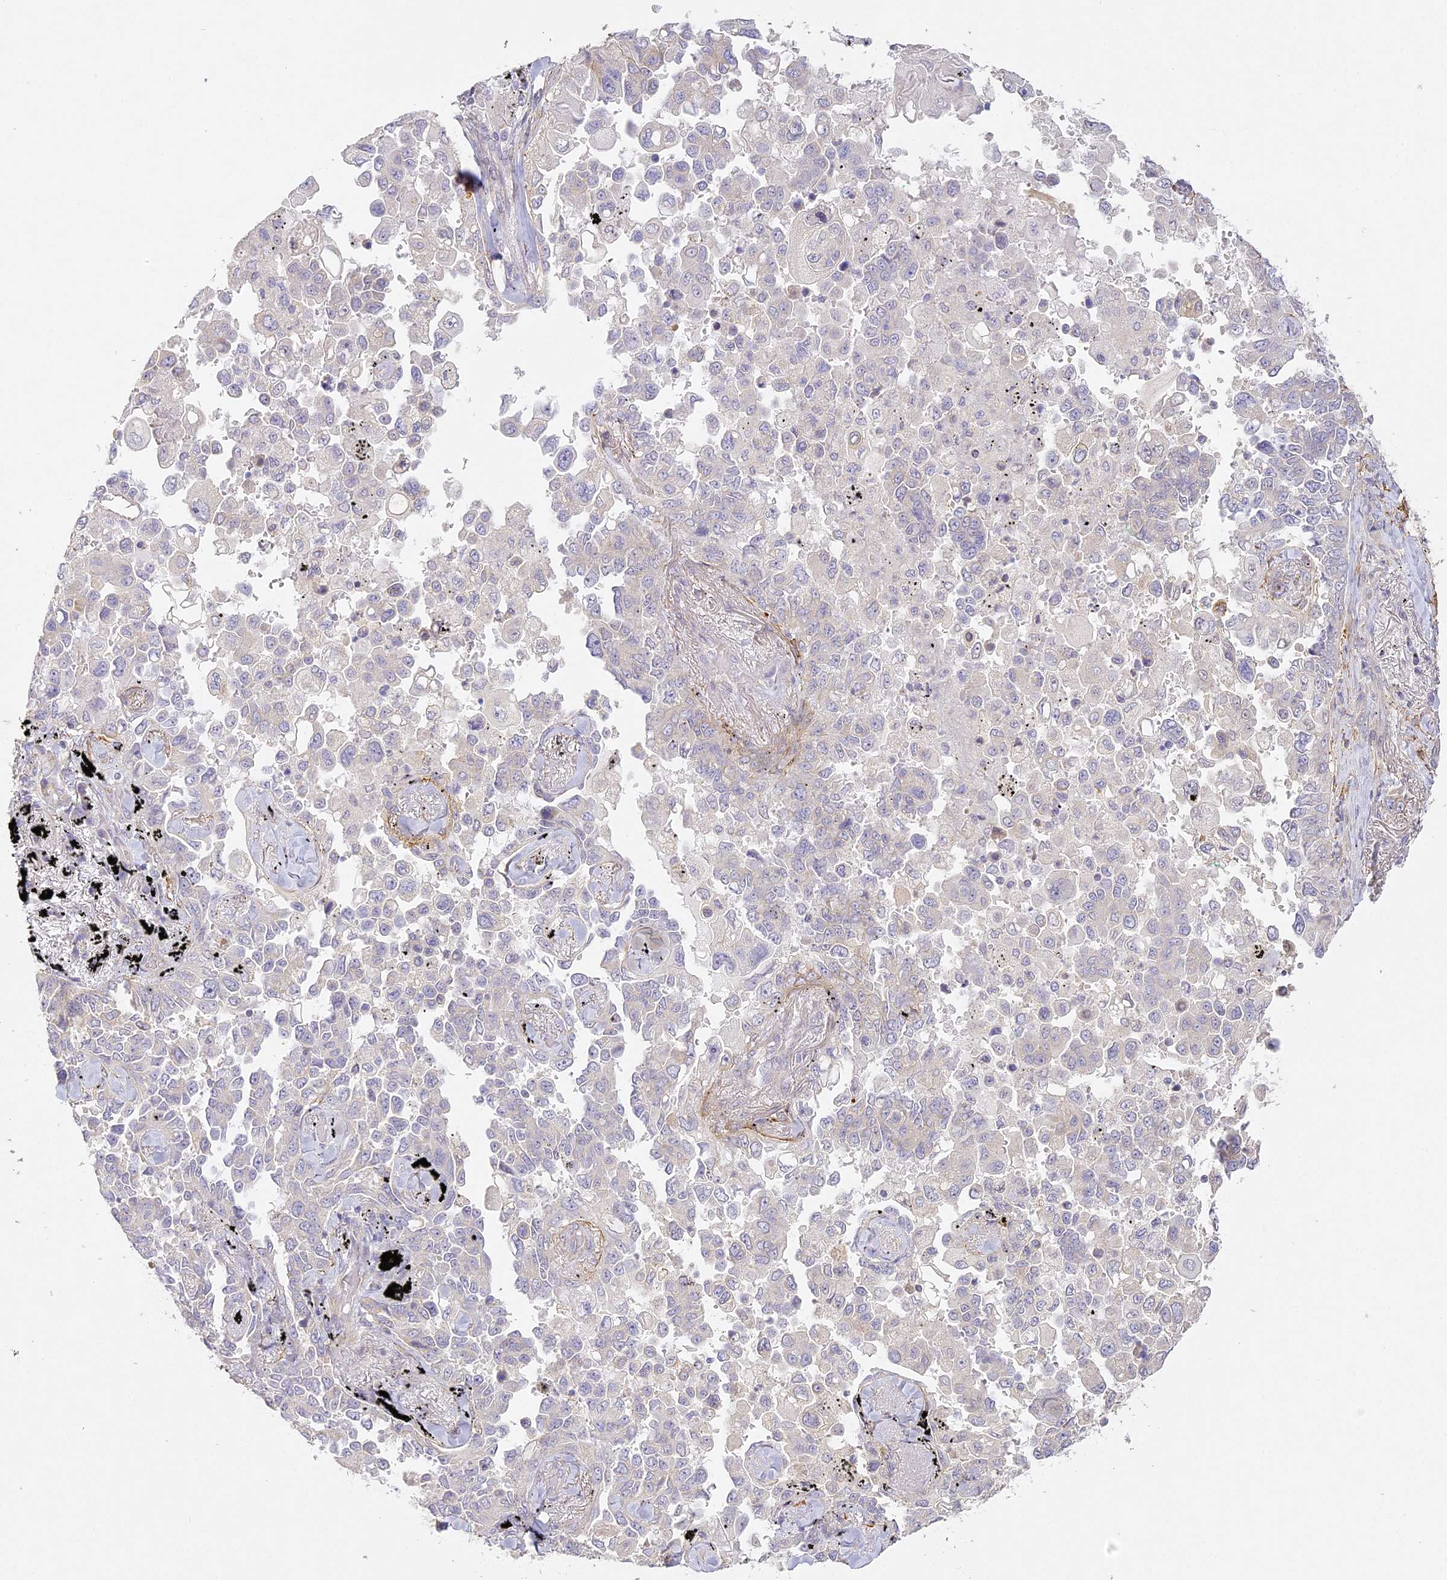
{"staining": {"intensity": "negative", "quantity": "none", "location": "none"}, "tissue": "lung cancer", "cell_type": "Tumor cells", "image_type": "cancer", "snomed": [{"axis": "morphology", "description": "Adenocarcinoma, NOS"}, {"axis": "topography", "description": "Lung"}], "caption": "Immunohistochemistry (IHC) of adenocarcinoma (lung) displays no positivity in tumor cells.", "gene": "MED28", "patient": {"sex": "female", "age": 67}}